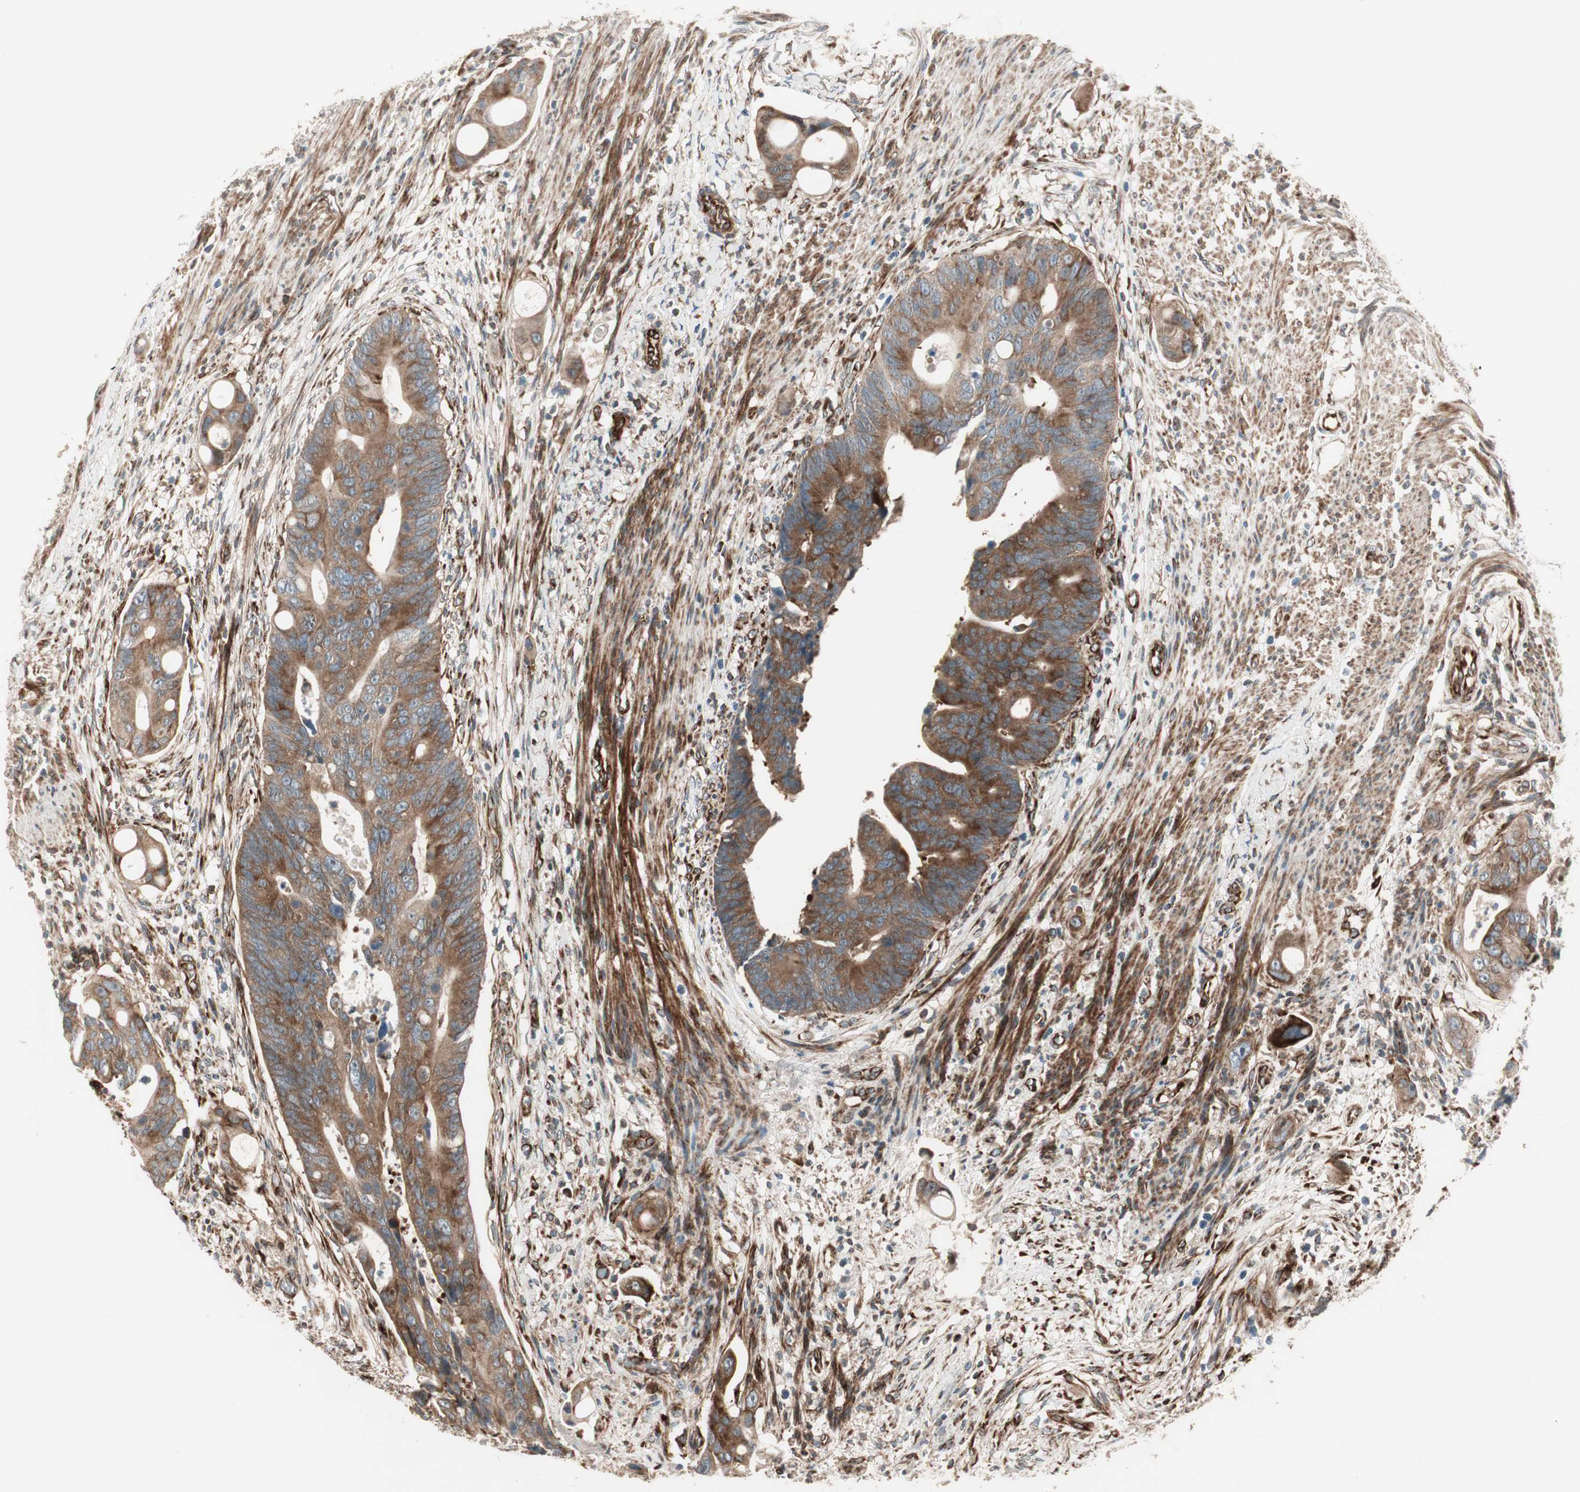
{"staining": {"intensity": "strong", "quantity": ">75%", "location": "cytoplasmic/membranous"}, "tissue": "colorectal cancer", "cell_type": "Tumor cells", "image_type": "cancer", "snomed": [{"axis": "morphology", "description": "Adenocarcinoma, NOS"}, {"axis": "topography", "description": "Colon"}], "caption": "Colorectal cancer stained for a protein (brown) reveals strong cytoplasmic/membranous positive positivity in about >75% of tumor cells.", "gene": "PPP2R5E", "patient": {"sex": "female", "age": 57}}